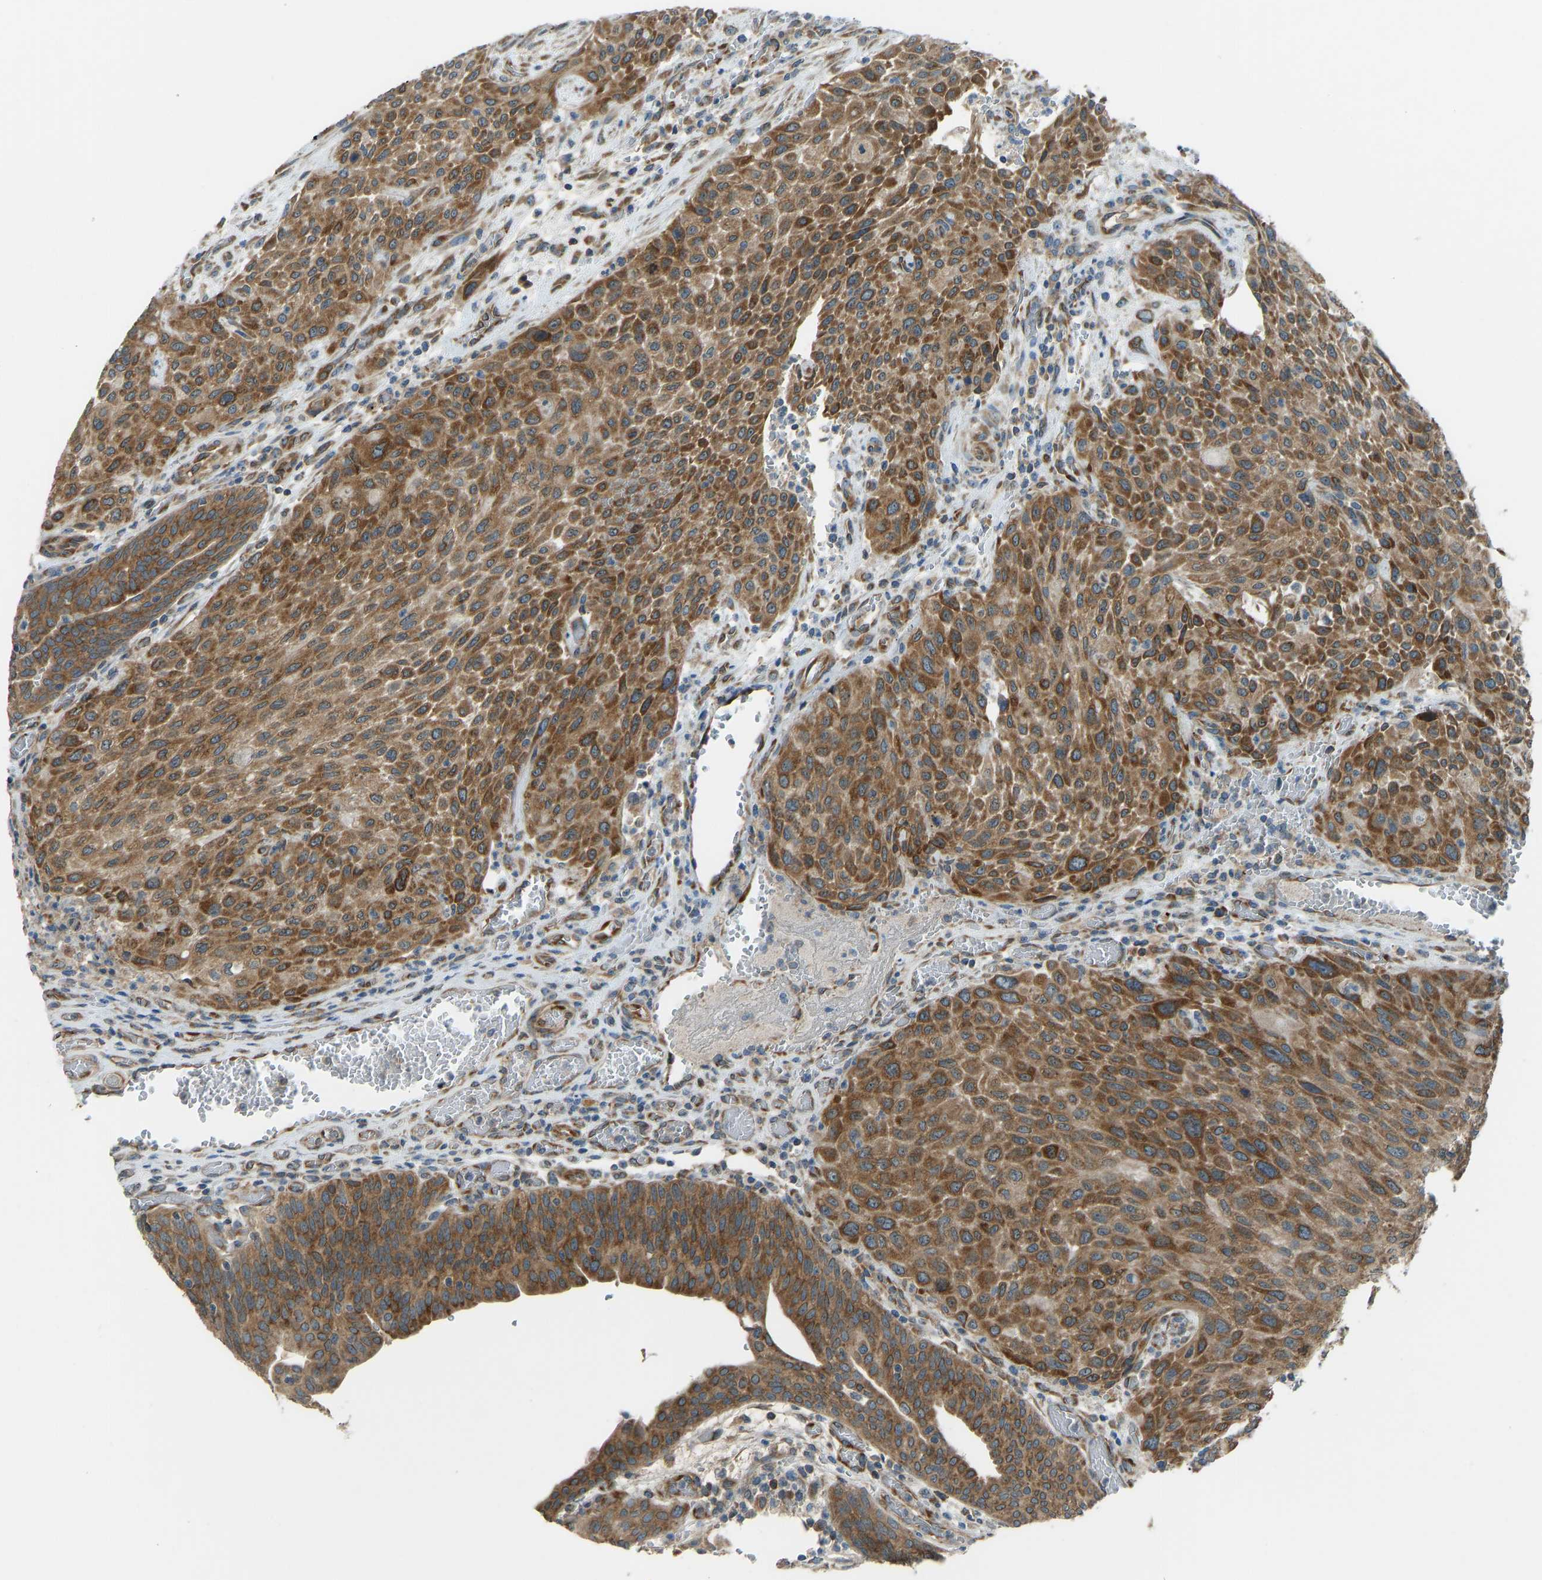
{"staining": {"intensity": "strong", "quantity": ">75%", "location": "cytoplasmic/membranous"}, "tissue": "urothelial cancer", "cell_type": "Tumor cells", "image_type": "cancer", "snomed": [{"axis": "morphology", "description": "Urothelial carcinoma, Low grade"}, {"axis": "morphology", "description": "Urothelial carcinoma, High grade"}, {"axis": "topography", "description": "Urinary bladder"}], "caption": "The immunohistochemical stain highlights strong cytoplasmic/membranous positivity in tumor cells of urothelial carcinoma (high-grade) tissue.", "gene": "STAU2", "patient": {"sex": "male", "age": 35}}